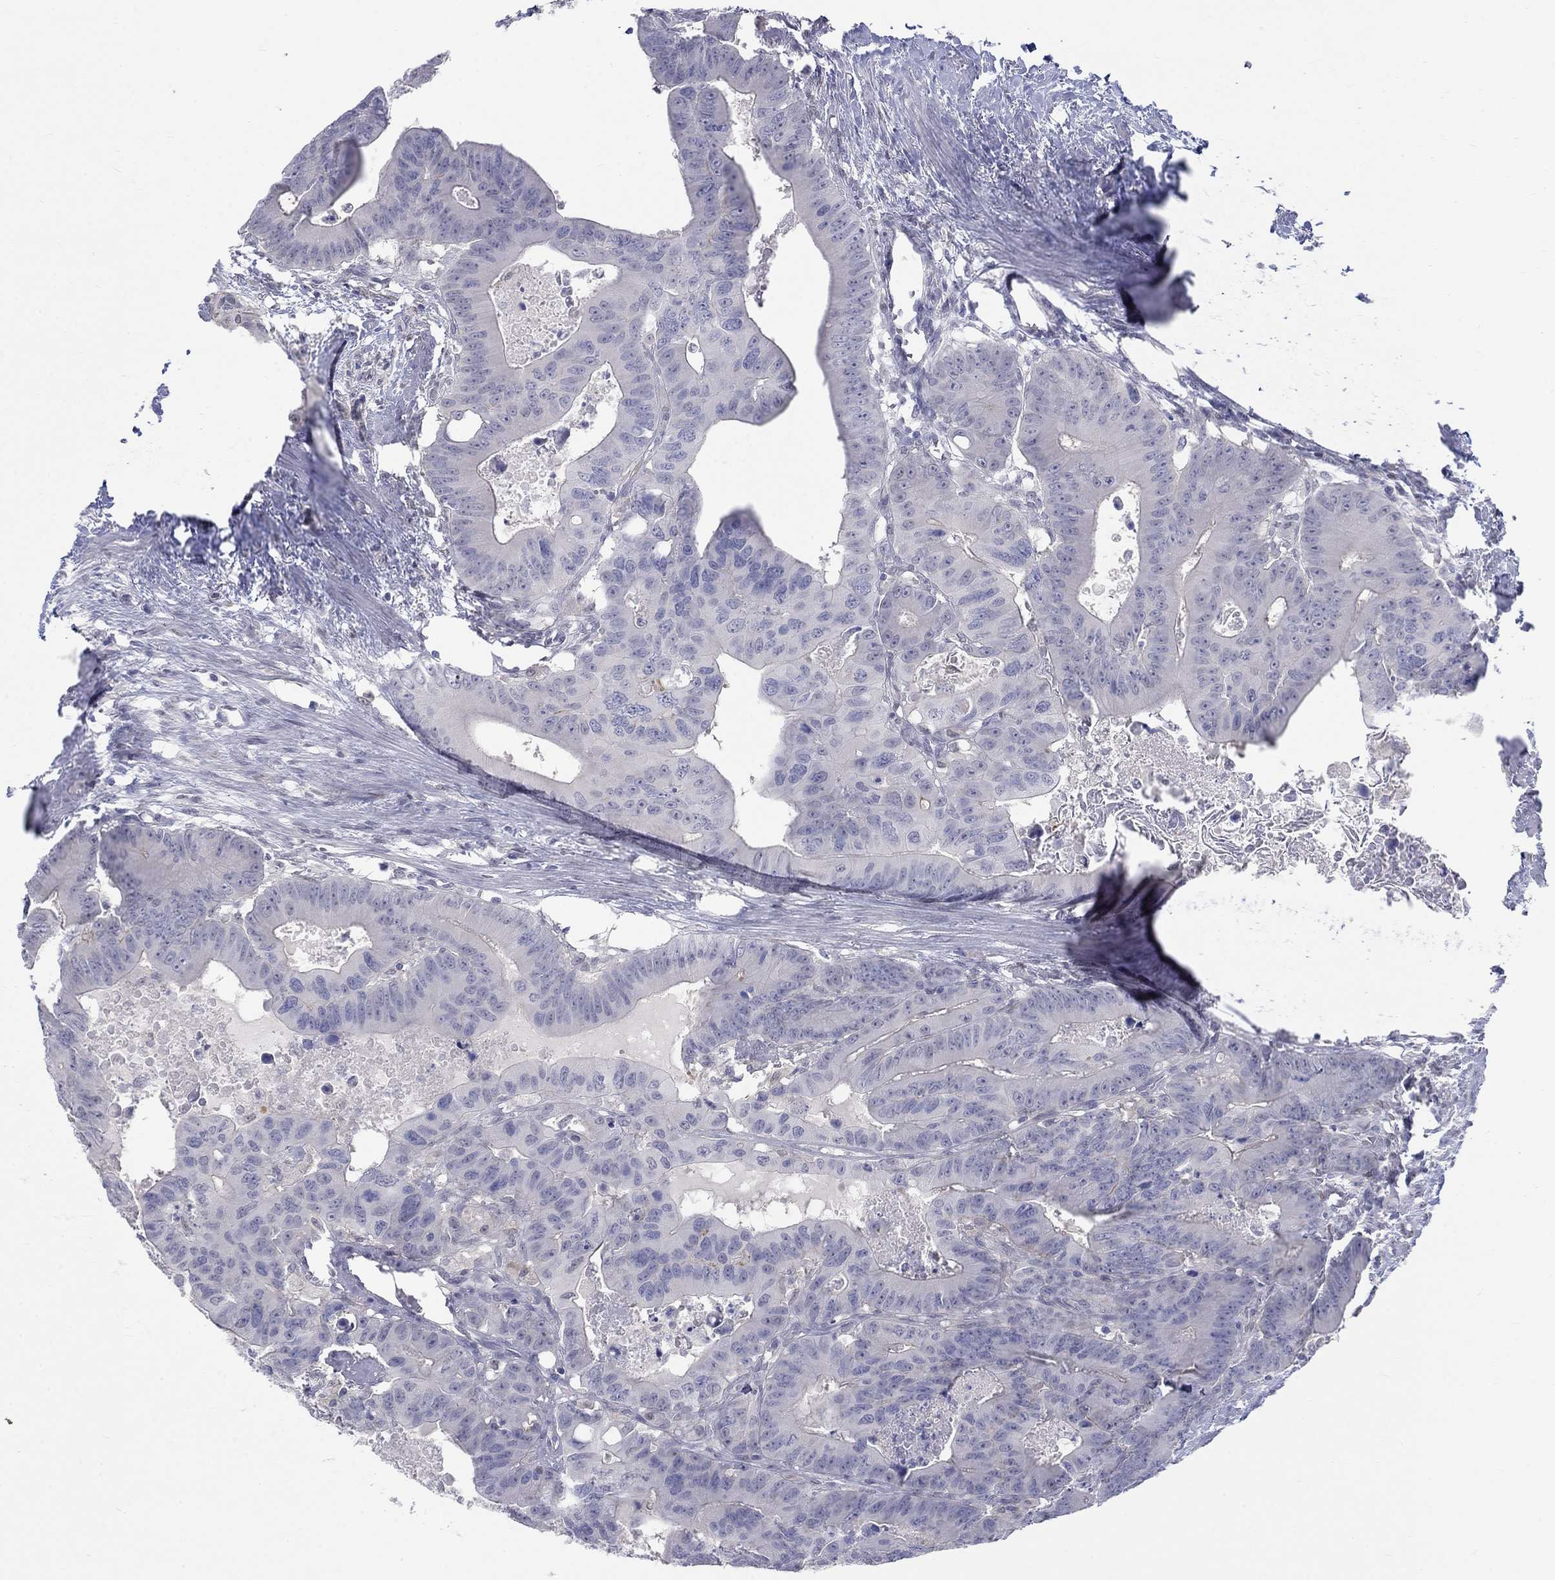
{"staining": {"intensity": "negative", "quantity": "none", "location": "none"}, "tissue": "colorectal cancer", "cell_type": "Tumor cells", "image_type": "cancer", "snomed": [{"axis": "morphology", "description": "Adenocarcinoma, NOS"}, {"axis": "topography", "description": "Rectum"}], "caption": "This is an IHC histopathology image of adenocarcinoma (colorectal). There is no positivity in tumor cells.", "gene": "EGFLAM", "patient": {"sex": "male", "age": 64}}